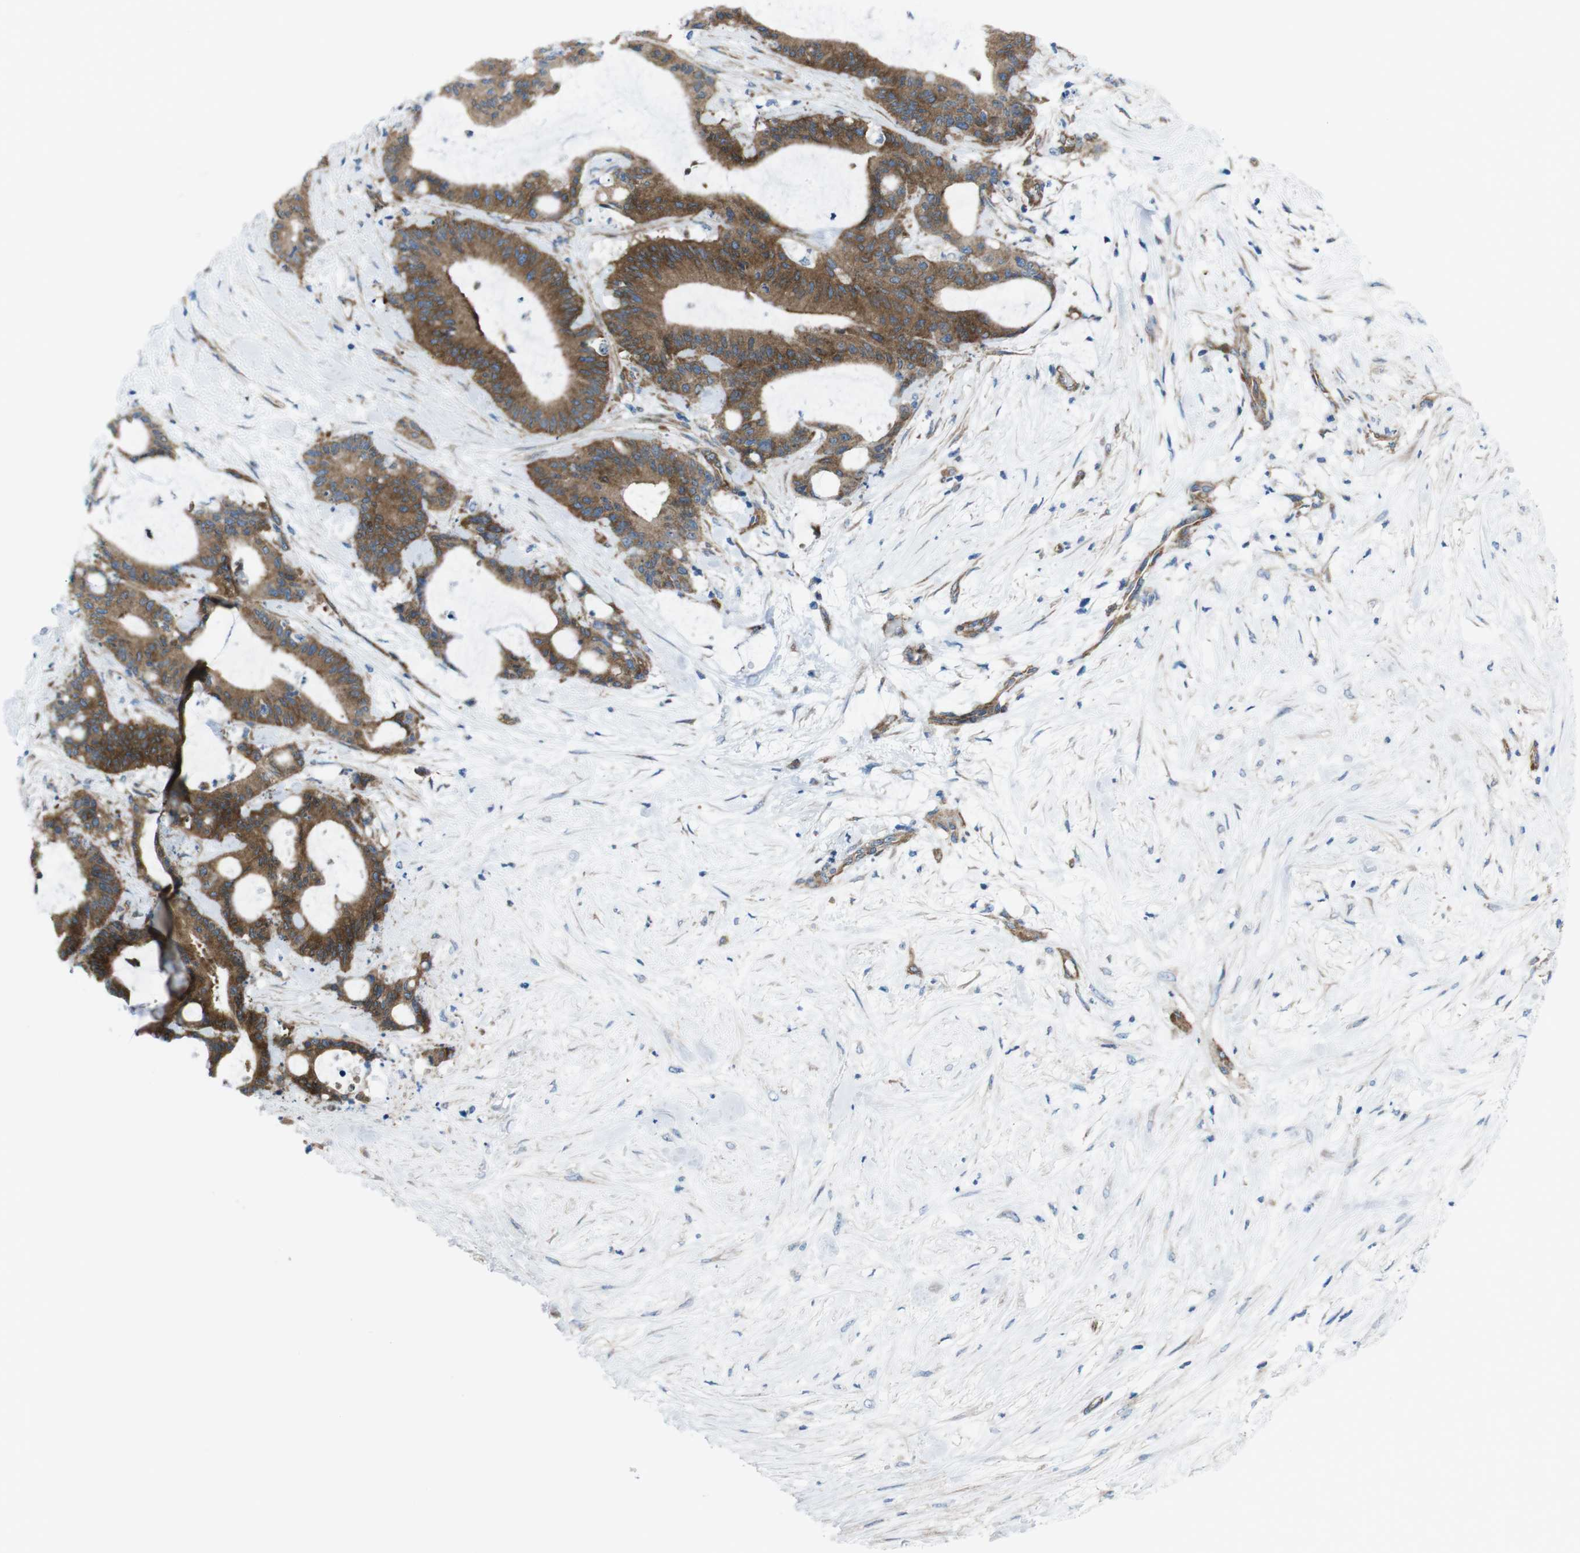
{"staining": {"intensity": "moderate", "quantity": ">75%", "location": "cytoplasmic/membranous"}, "tissue": "liver cancer", "cell_type": "Tumor cells", "image_type": "cancer", "snomed": [{"axis": "morphology", "description": "Cholangiocarcinoma"}, {"axis": "topography", "description": "Liver"}], "caption": "Immunohistochemical staining of human cholangiocarcinoma (liver) demonstrates moderate cytoplasmic/membranous protein staining in about >75% of tumor cells.", "gene": "DIAPH2", "patient": {"sex": "female", "age": 73}}